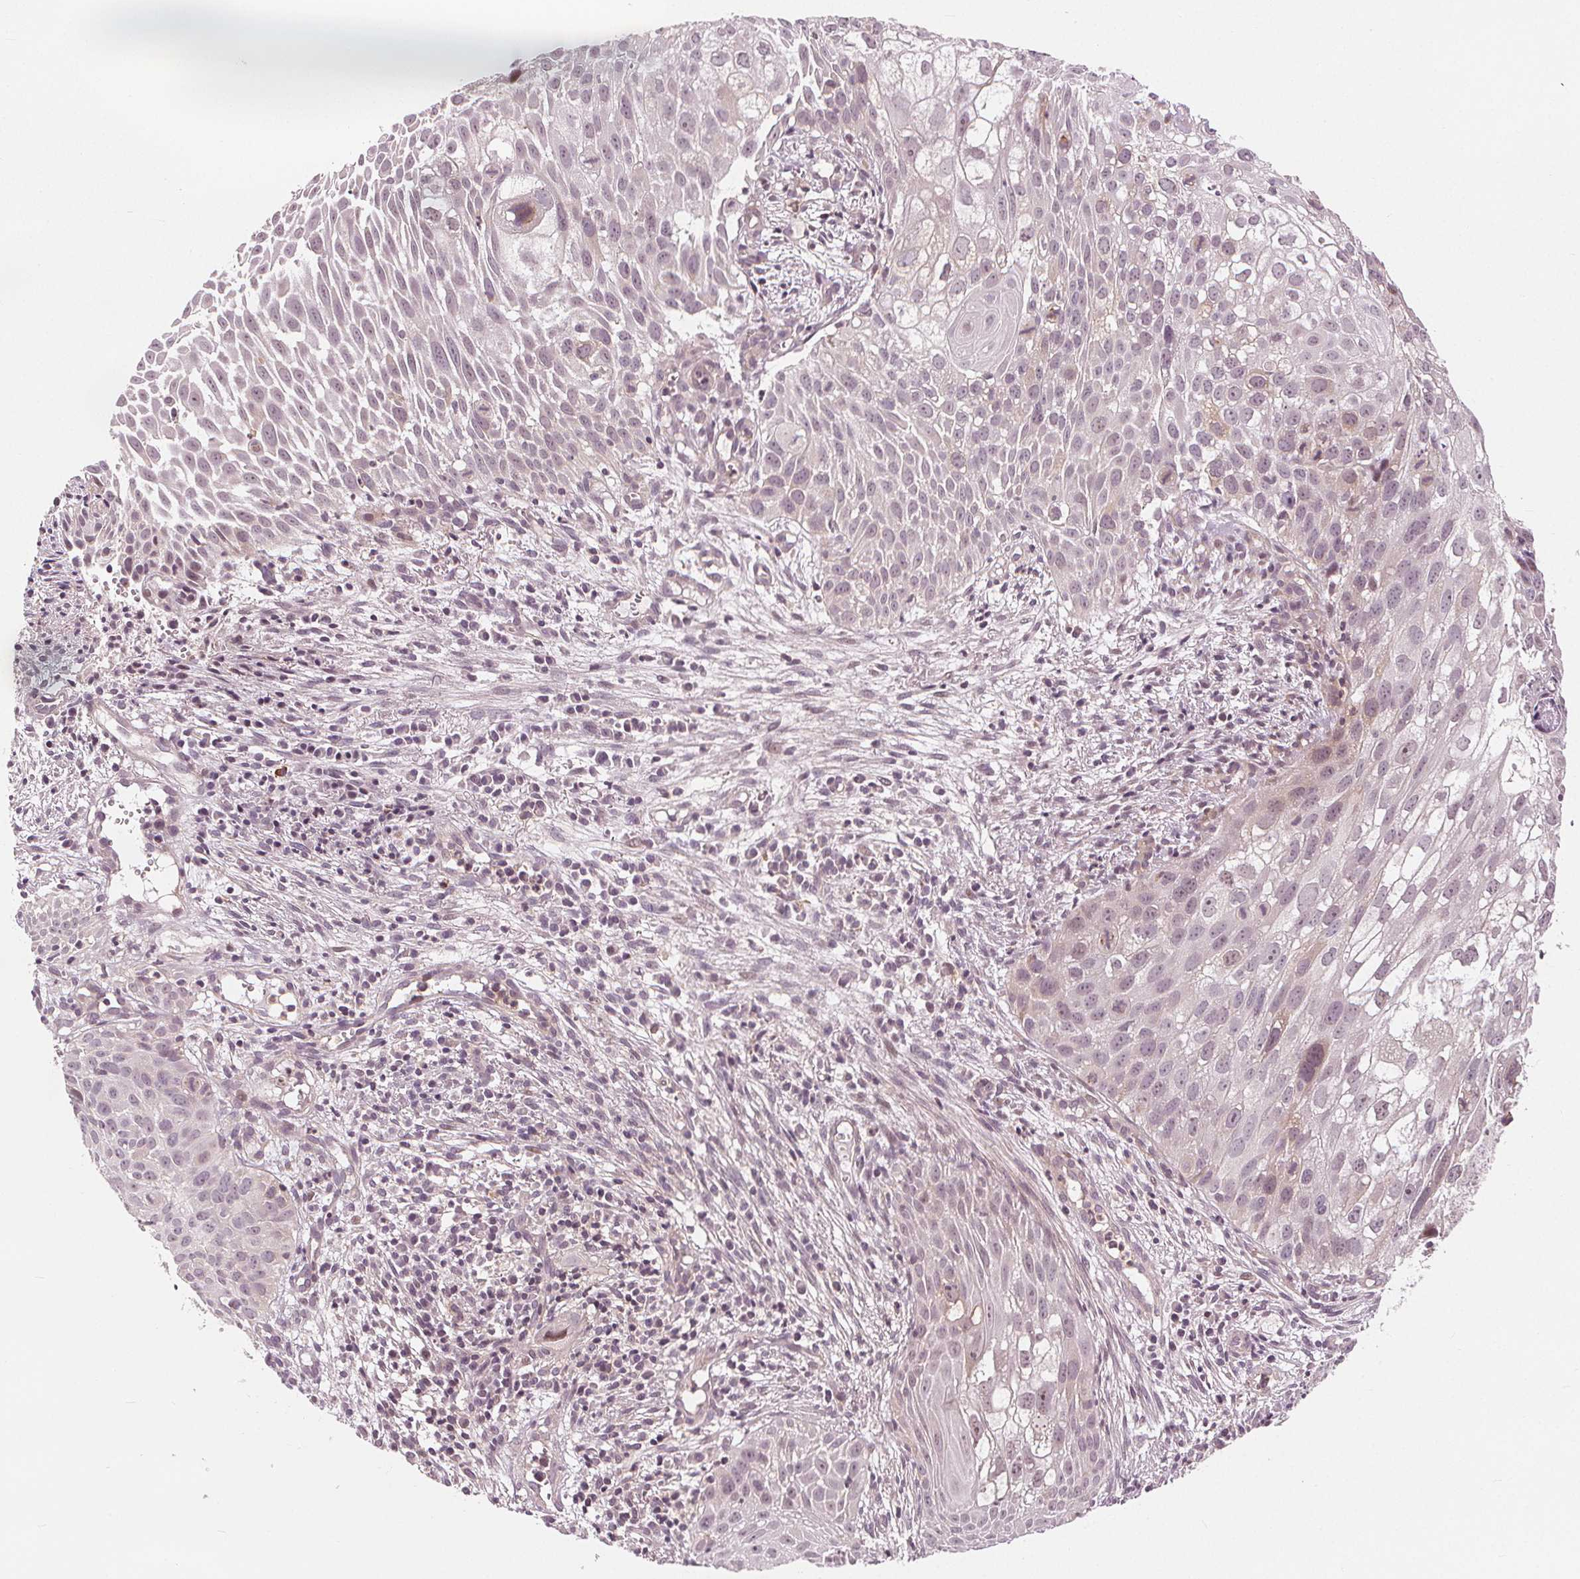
{"staining": {"intensity": "negative", "quantity": "none", "location": "none"}, "tissue": "cervical cancer", "cell_type": "Tumor cells", "image_type": "cancer", "snomed": [{"axis": "morphology", "description": "Squamous cell carcinoma, NOS"}, {"axis": "topography", "description": "Cervix"}], "caption": "Immunohistochemistry histopathology image of squamous cell carcinoma (cervical) stained for a protein (brown), which shows no expression in tumor cells.", "gene": "SLC34A1", "patient": {"sex": "female", "age": 53}}